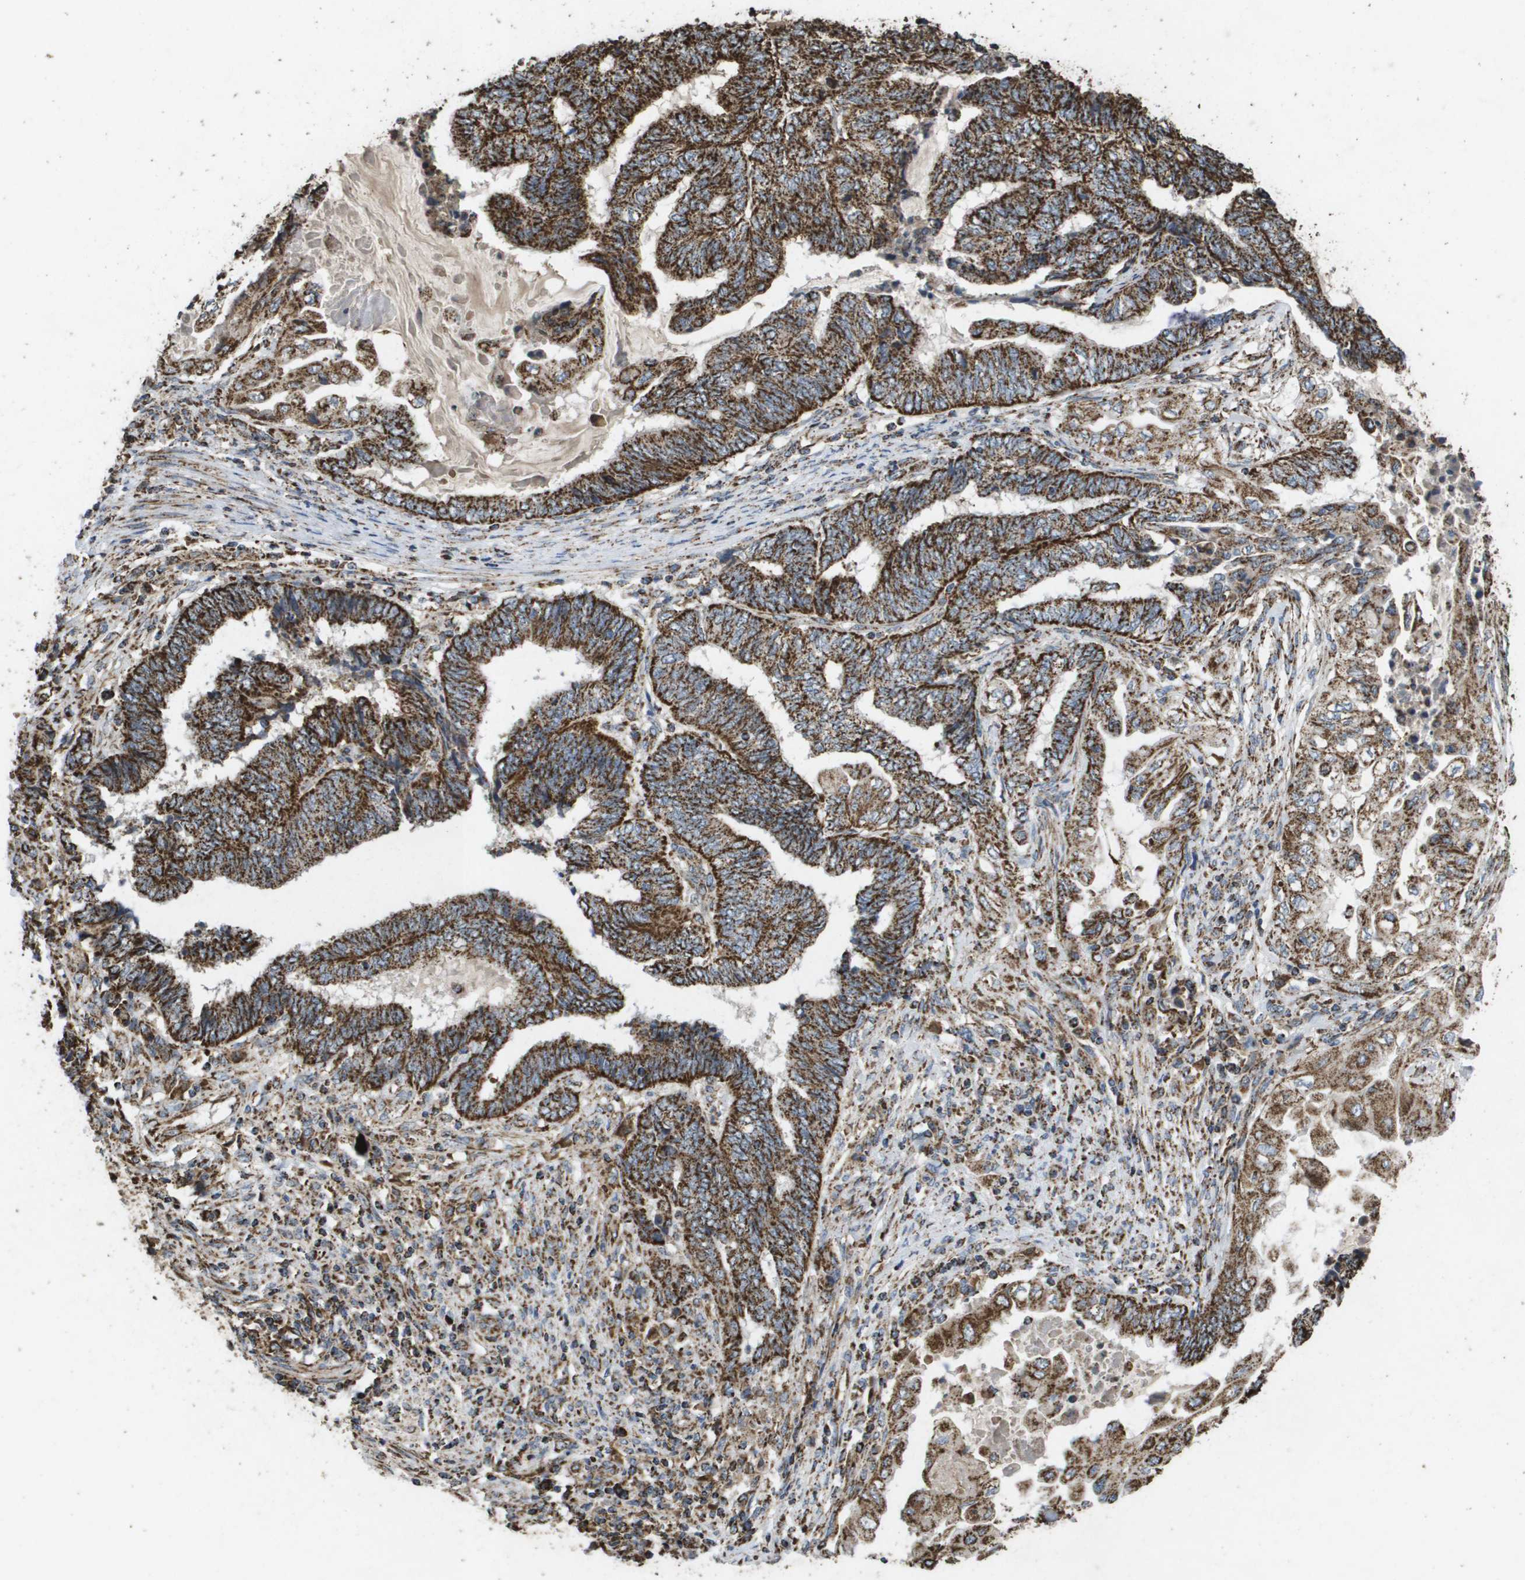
{"staining": {"intensity": "strong", "quantity": ">75%", "location": "cytoplasmic/membranous"}, "tissue": "endometrial cancer", "cell_type": "Tumor cells", "image_type": "cancer", "snomed": [{"axis": "morphology", "description": "Adenocarcinoma, NOS"}, {"axis": "topography", "description": "Uterus"}, {"axis": "topography", "description": "Endometrium"}], "caption": "This is a photomicrograph of immunohistochemistry staining of endometrial cancer (adenocarcinoma), which shows strong staining in the cytoplasmic/membranous of tumor cells.", "gene": "HSPE1", "patient": {"sex": "female", "age": 70}}